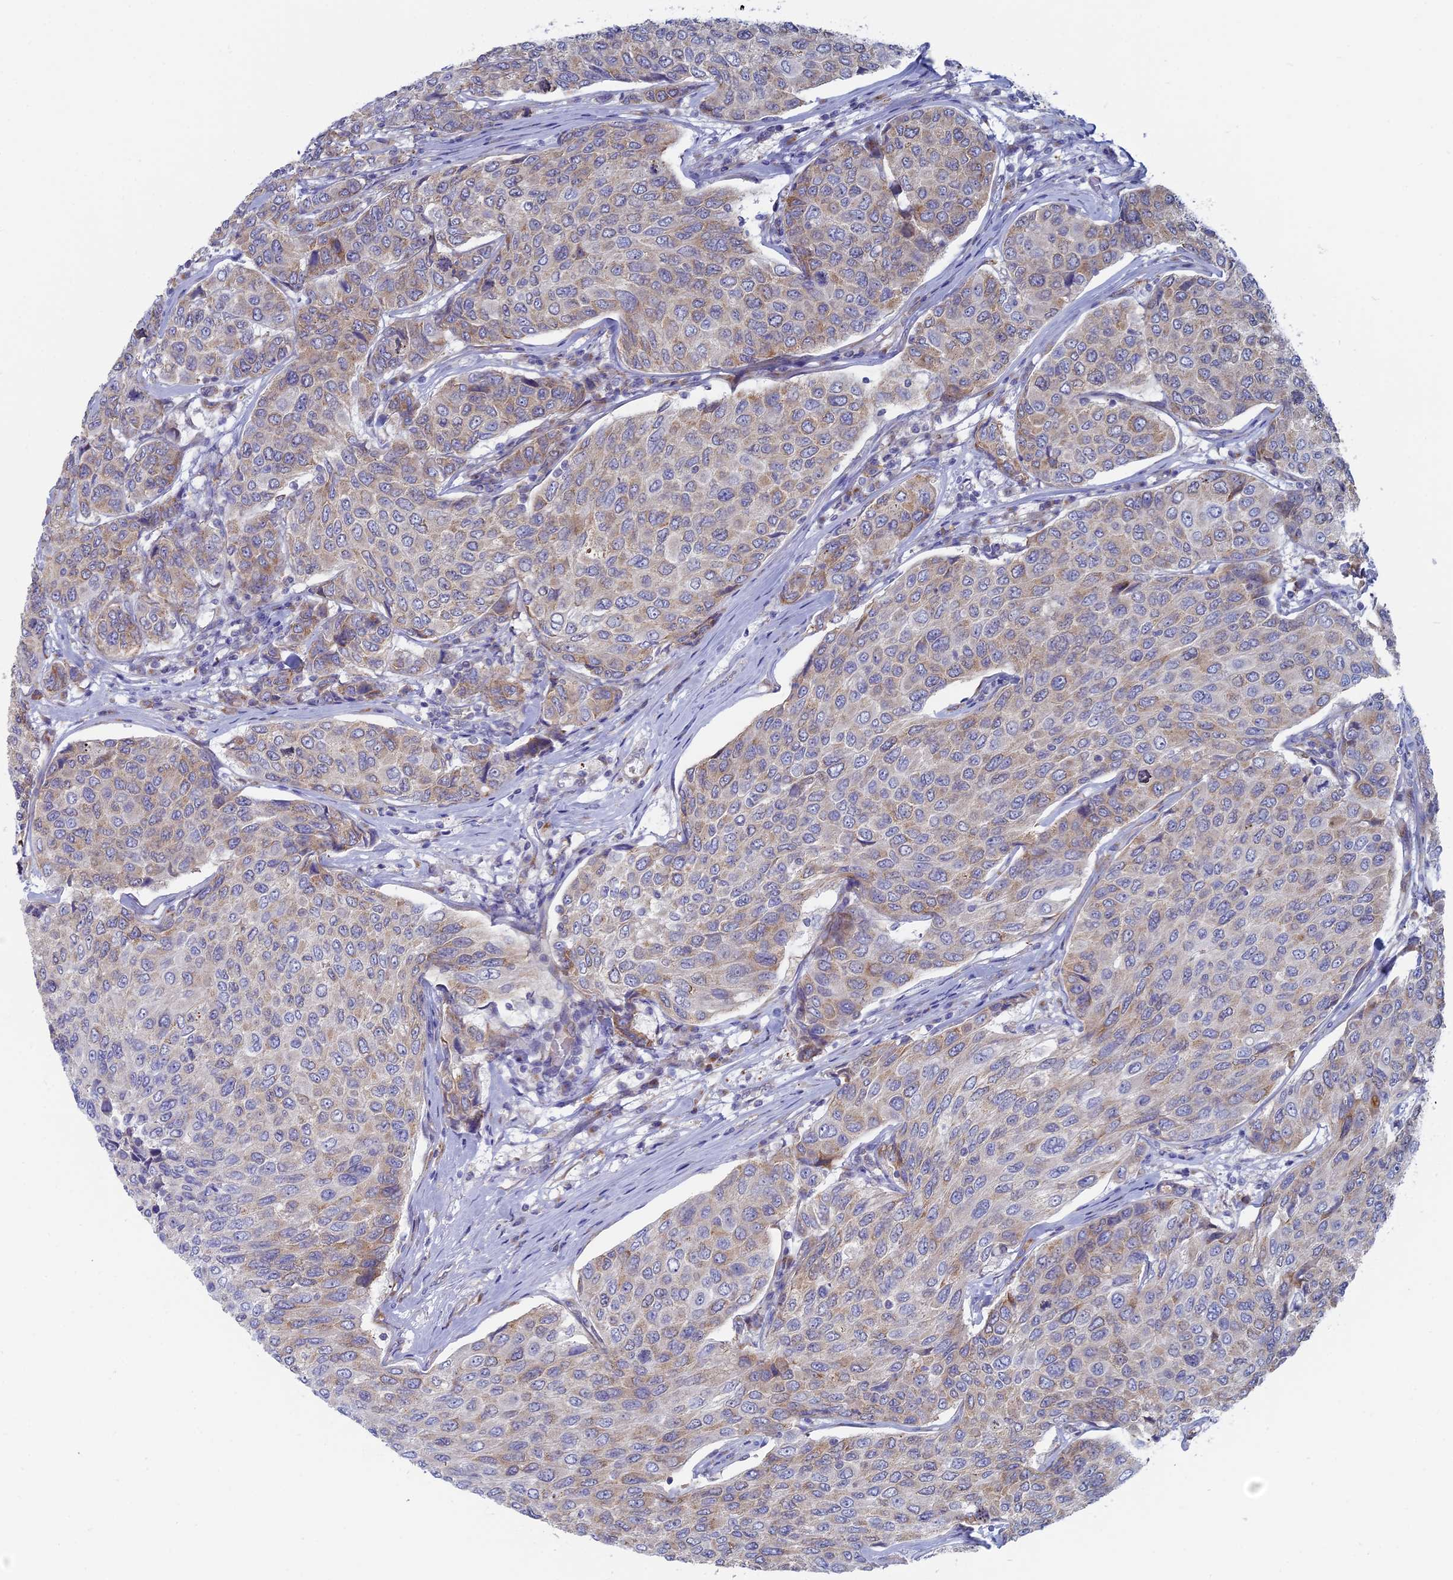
{"staining": {"intensity": "weak", "quantity": "25%-75%", "location": "cytoplasmic/membranous"}, "tissue": "breast cancer", "cell_type": "Tumor cells", "image_type": "cancer", "snomed": [{"axis": "morphology", "description": "Duct carcinoma"}, {"axis": "topography", "description": "Breast"}], "caption": "Approximately 25%-75% of tumor cells in breast cancer demonstrate weak cytoplasmic/membranous protein expression as visualized by brown immunohistochemical staining.", "gene": "TBC1D30", "patient": {"sex": "female", "age": 55}}